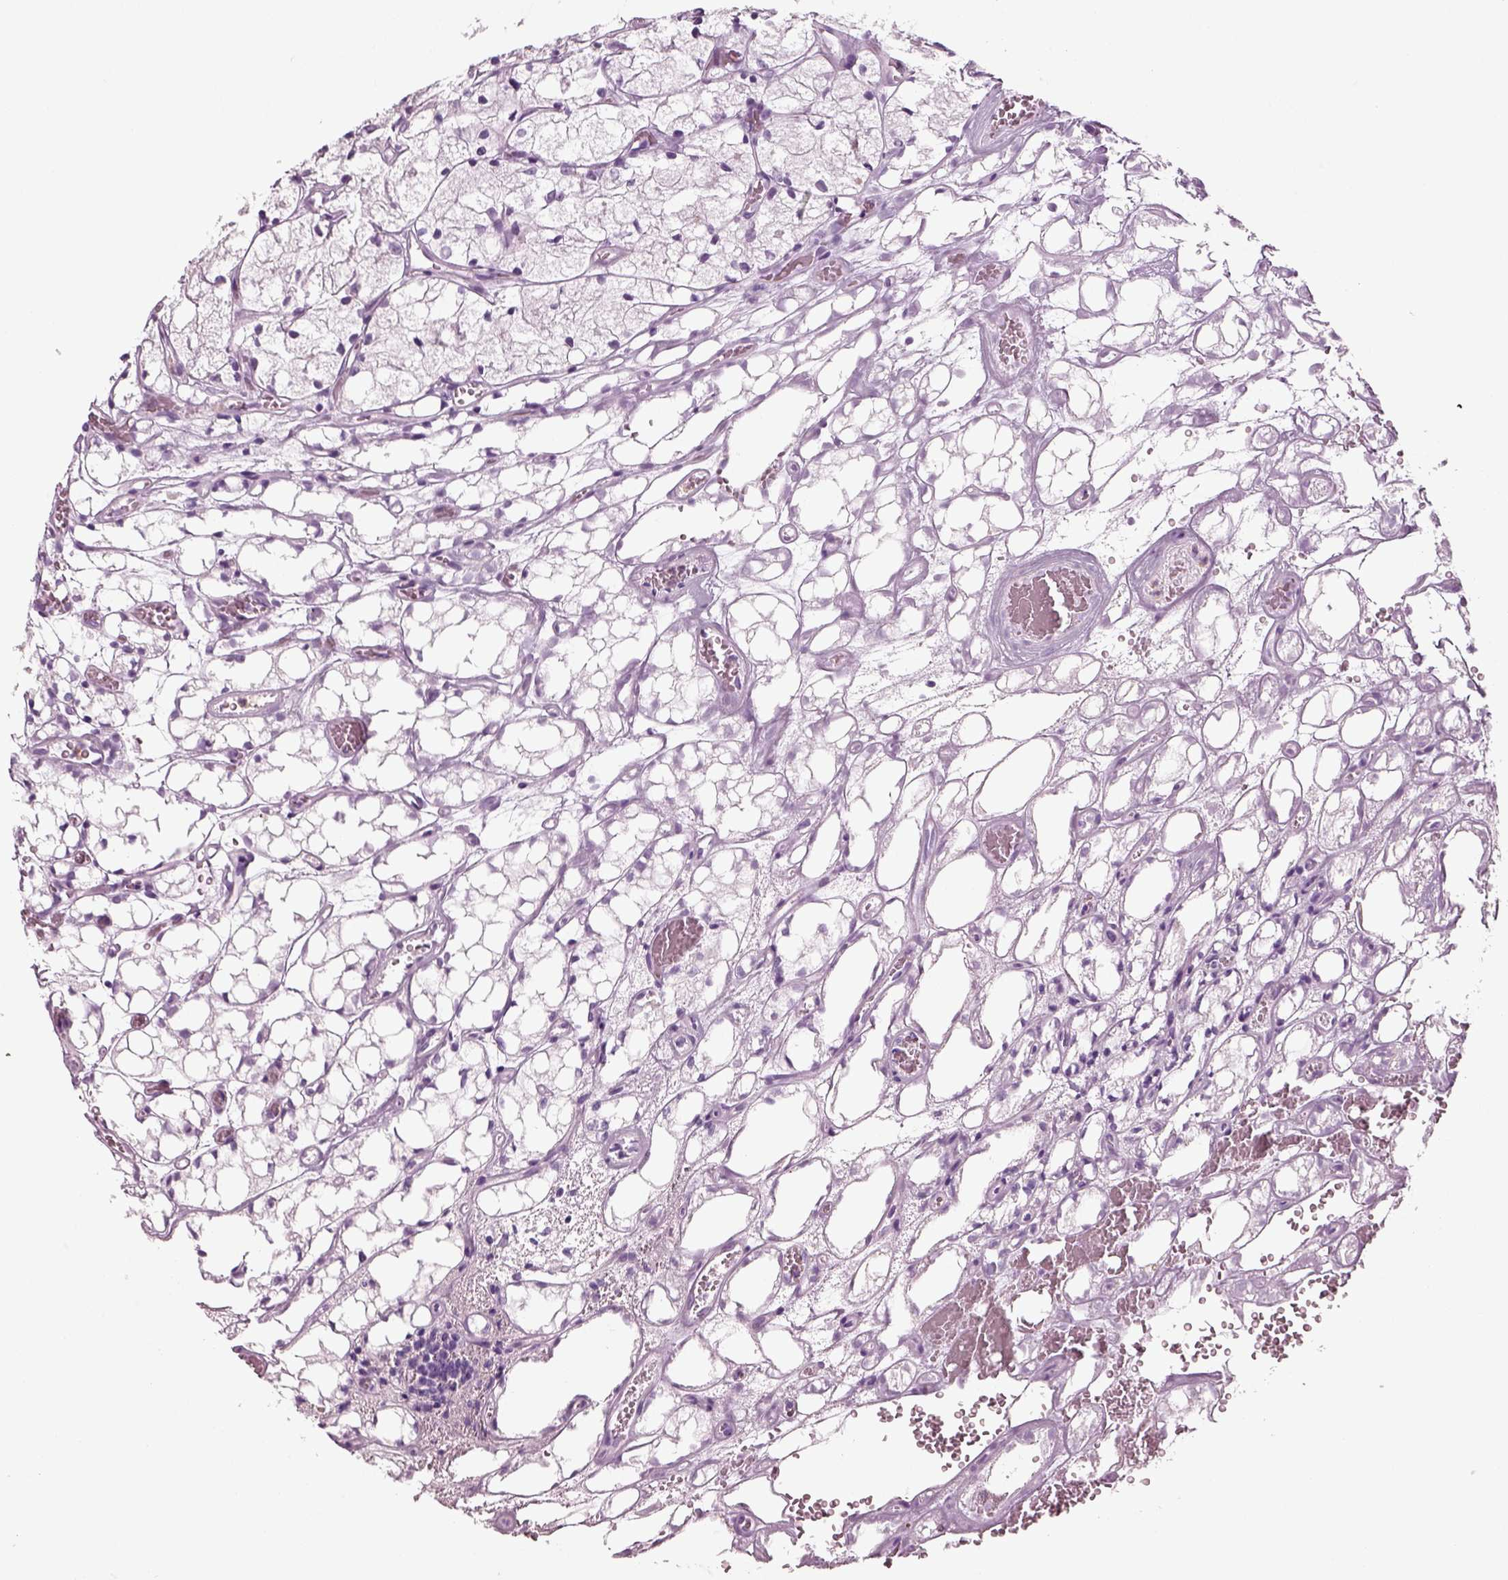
{"staining": {"intensity": "negative", "quantity": "none", "location": "none"}, "tissue": "renal cancer", "cell_type": "Tumor cells", "image_type": "cancer", "snomed": [{"axis": "morphology", "description": "Adenocarcinoma, NOS"}, {"axis": "topography", "description": "Kidney"}], "caption": "A high-resolution histopathology image shows immunohistochemistry (IHC) staining of adenocarcinoma (renal), which demonstrates no significant positivity in tumor cells. (Stains: DAB (3,3'-diaminobenzidine) immunohistochemistry (IHC) with hematoxylin counter stain, Microscopy: brightfield microscopy at high magnification).", "gene": "CRABP1", "patient": {"sex": "female", "age": 69}}